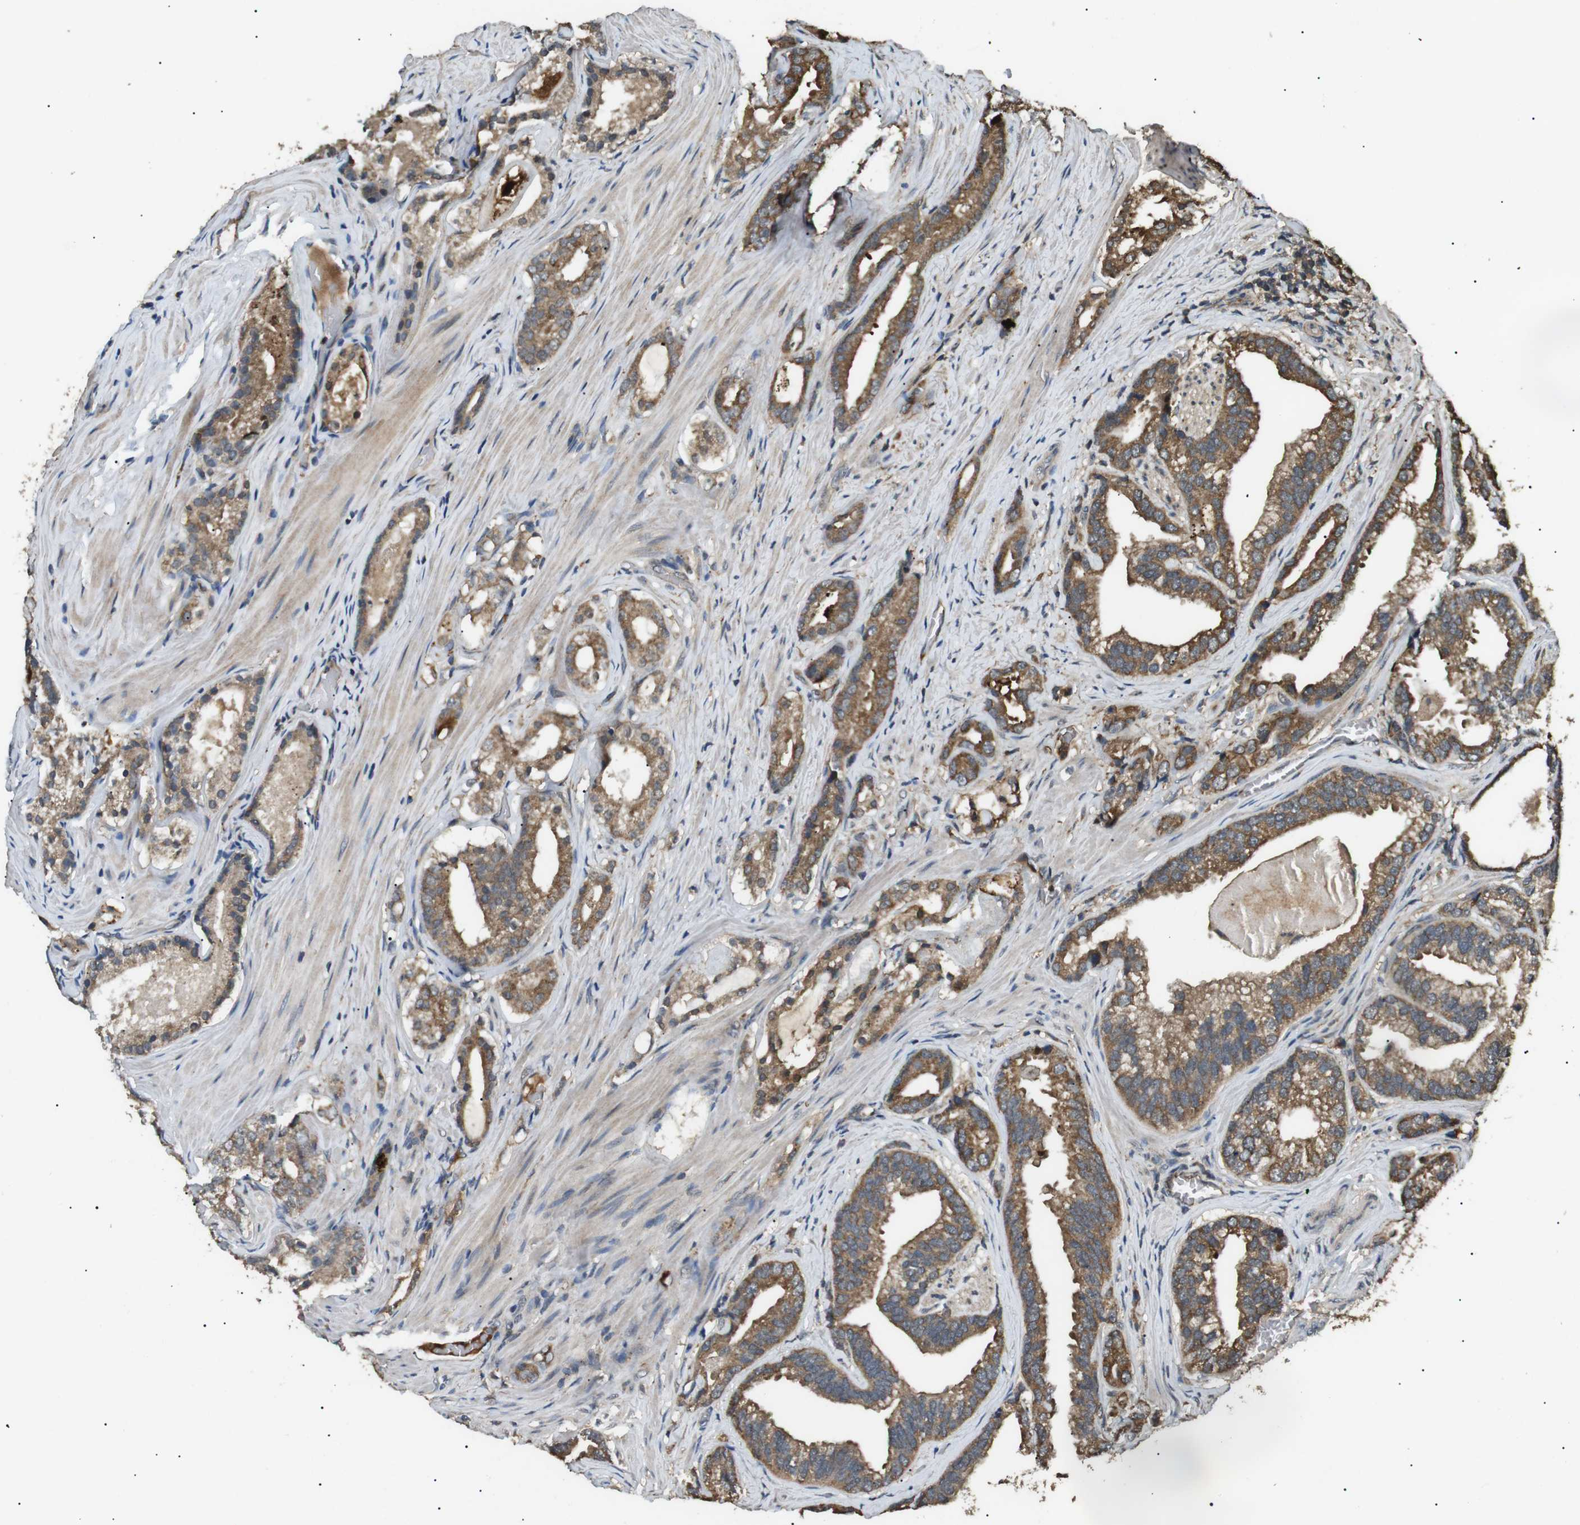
{"staining": {"intensity": "moderate", "quantity": ">75%", "location": "cytoplasmic/membranous"}, "tissue": "prostate cancer", "cell_type": "Tumor cells", "image_type": "cancer", "snomed": [{"axis": "morphology", "description": "Adenocarcinoma, Low grade"}, {"axis": "topography", "description": "Prostate"}], "caption": "DAB (3,3'-diaminobenzidine) immunohistochemical staining of prostate cancer exhibits moderate cytoplasmic/membranous protein expression in approximately >75% of tumor cells.", "gene": "TBC1D15", "patient": {"sex": "male", "age": 59}}